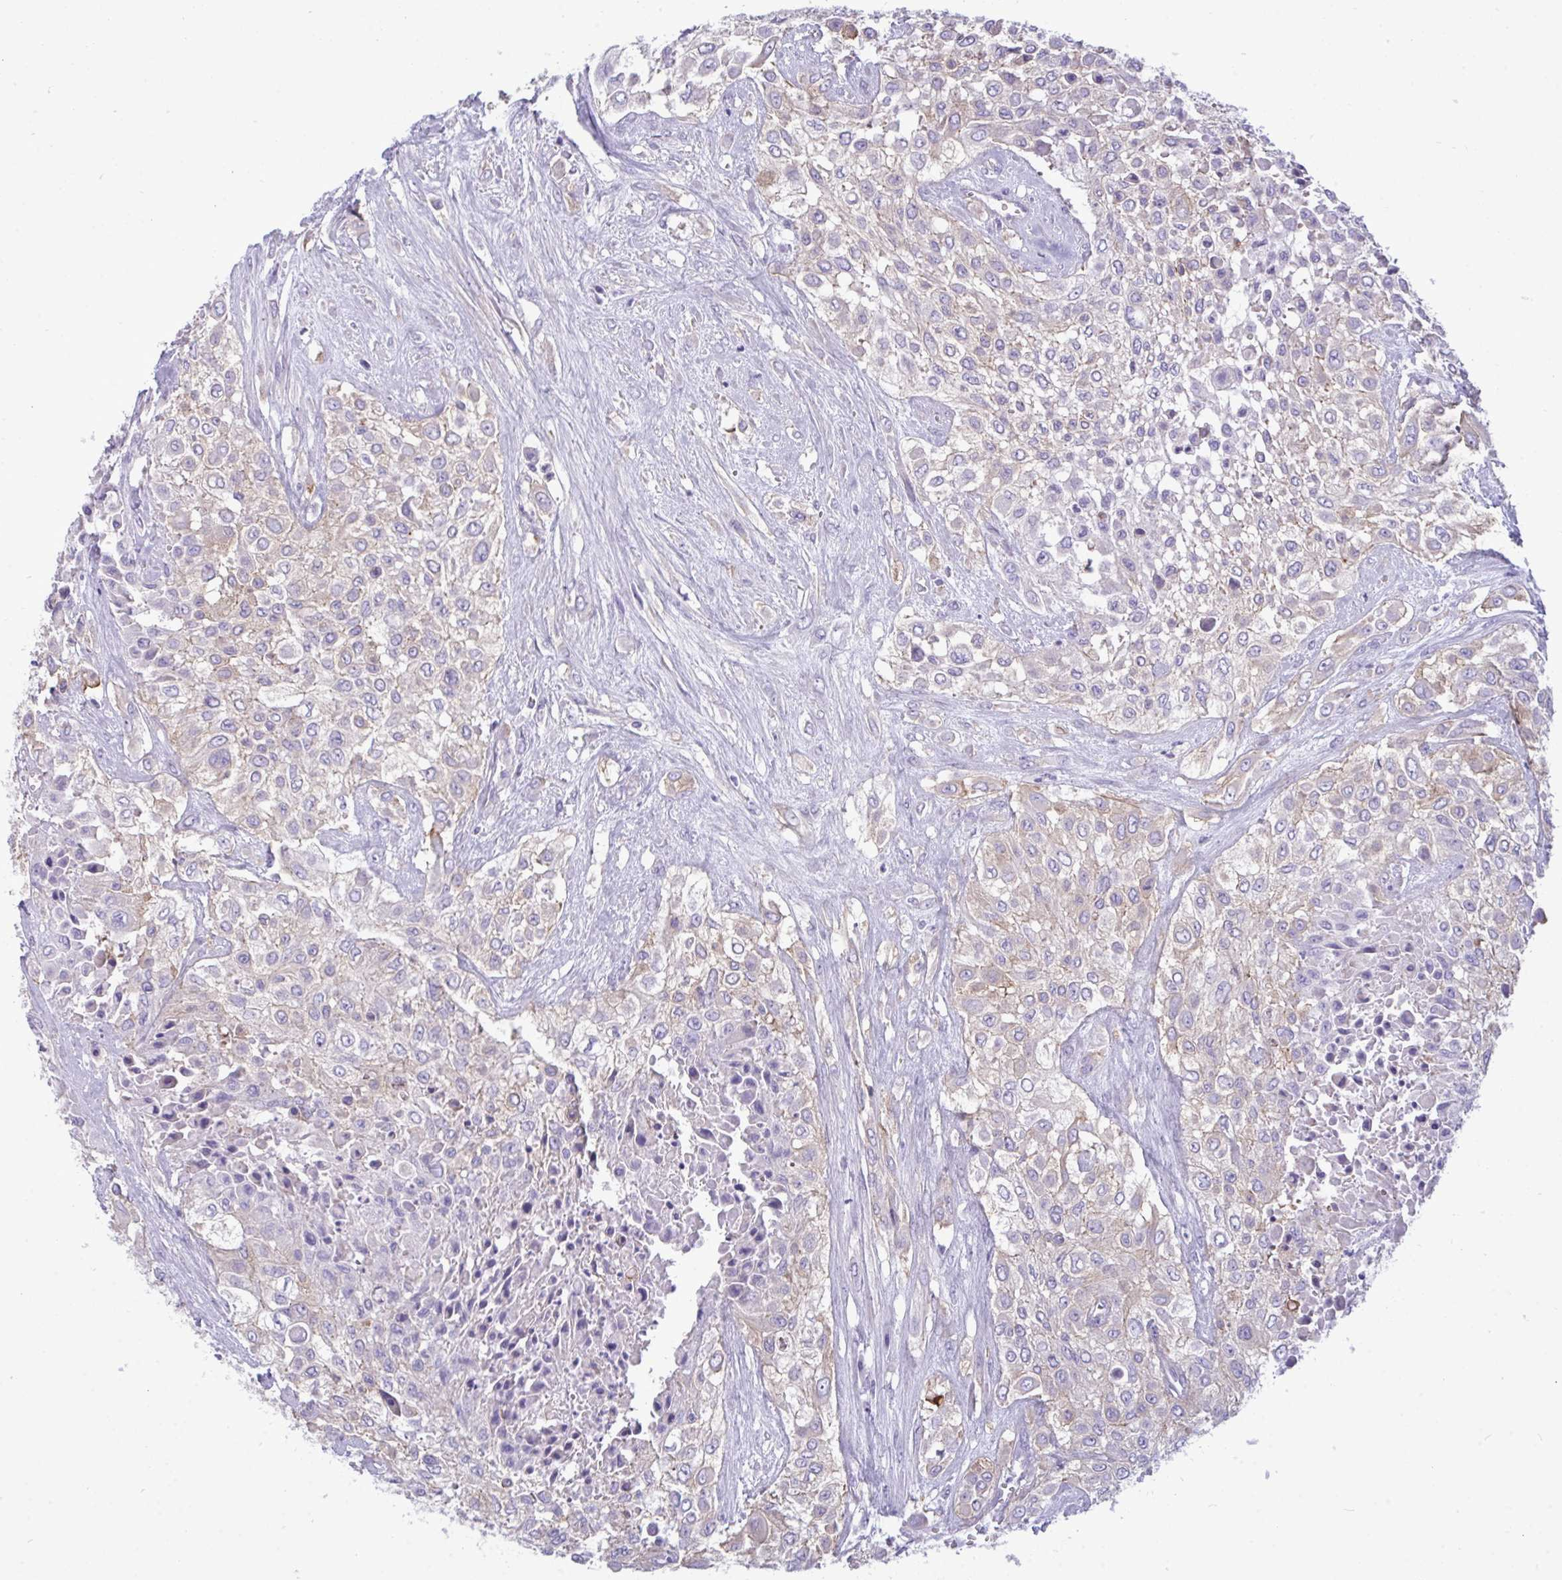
{"staining": {"intensity": "negative", "quantity": "none", "location": "none"}, "tissue": "urothelial cancer", "cell_type": "Tumor cells", "image_type": "cancer", "snomed": [{"axis": "morphology", "description": "Urothelial carcinoma, High grade"}, {"axis": "topography", "description": "Urinary bladder"}], "caption": "Urothelial carcinoma (high-grade) was stained to show a protein in brown. There is no significant positivity in tumor cells.", "gene": "MYH10", "patient": {"sex": "male", "age": 57}}